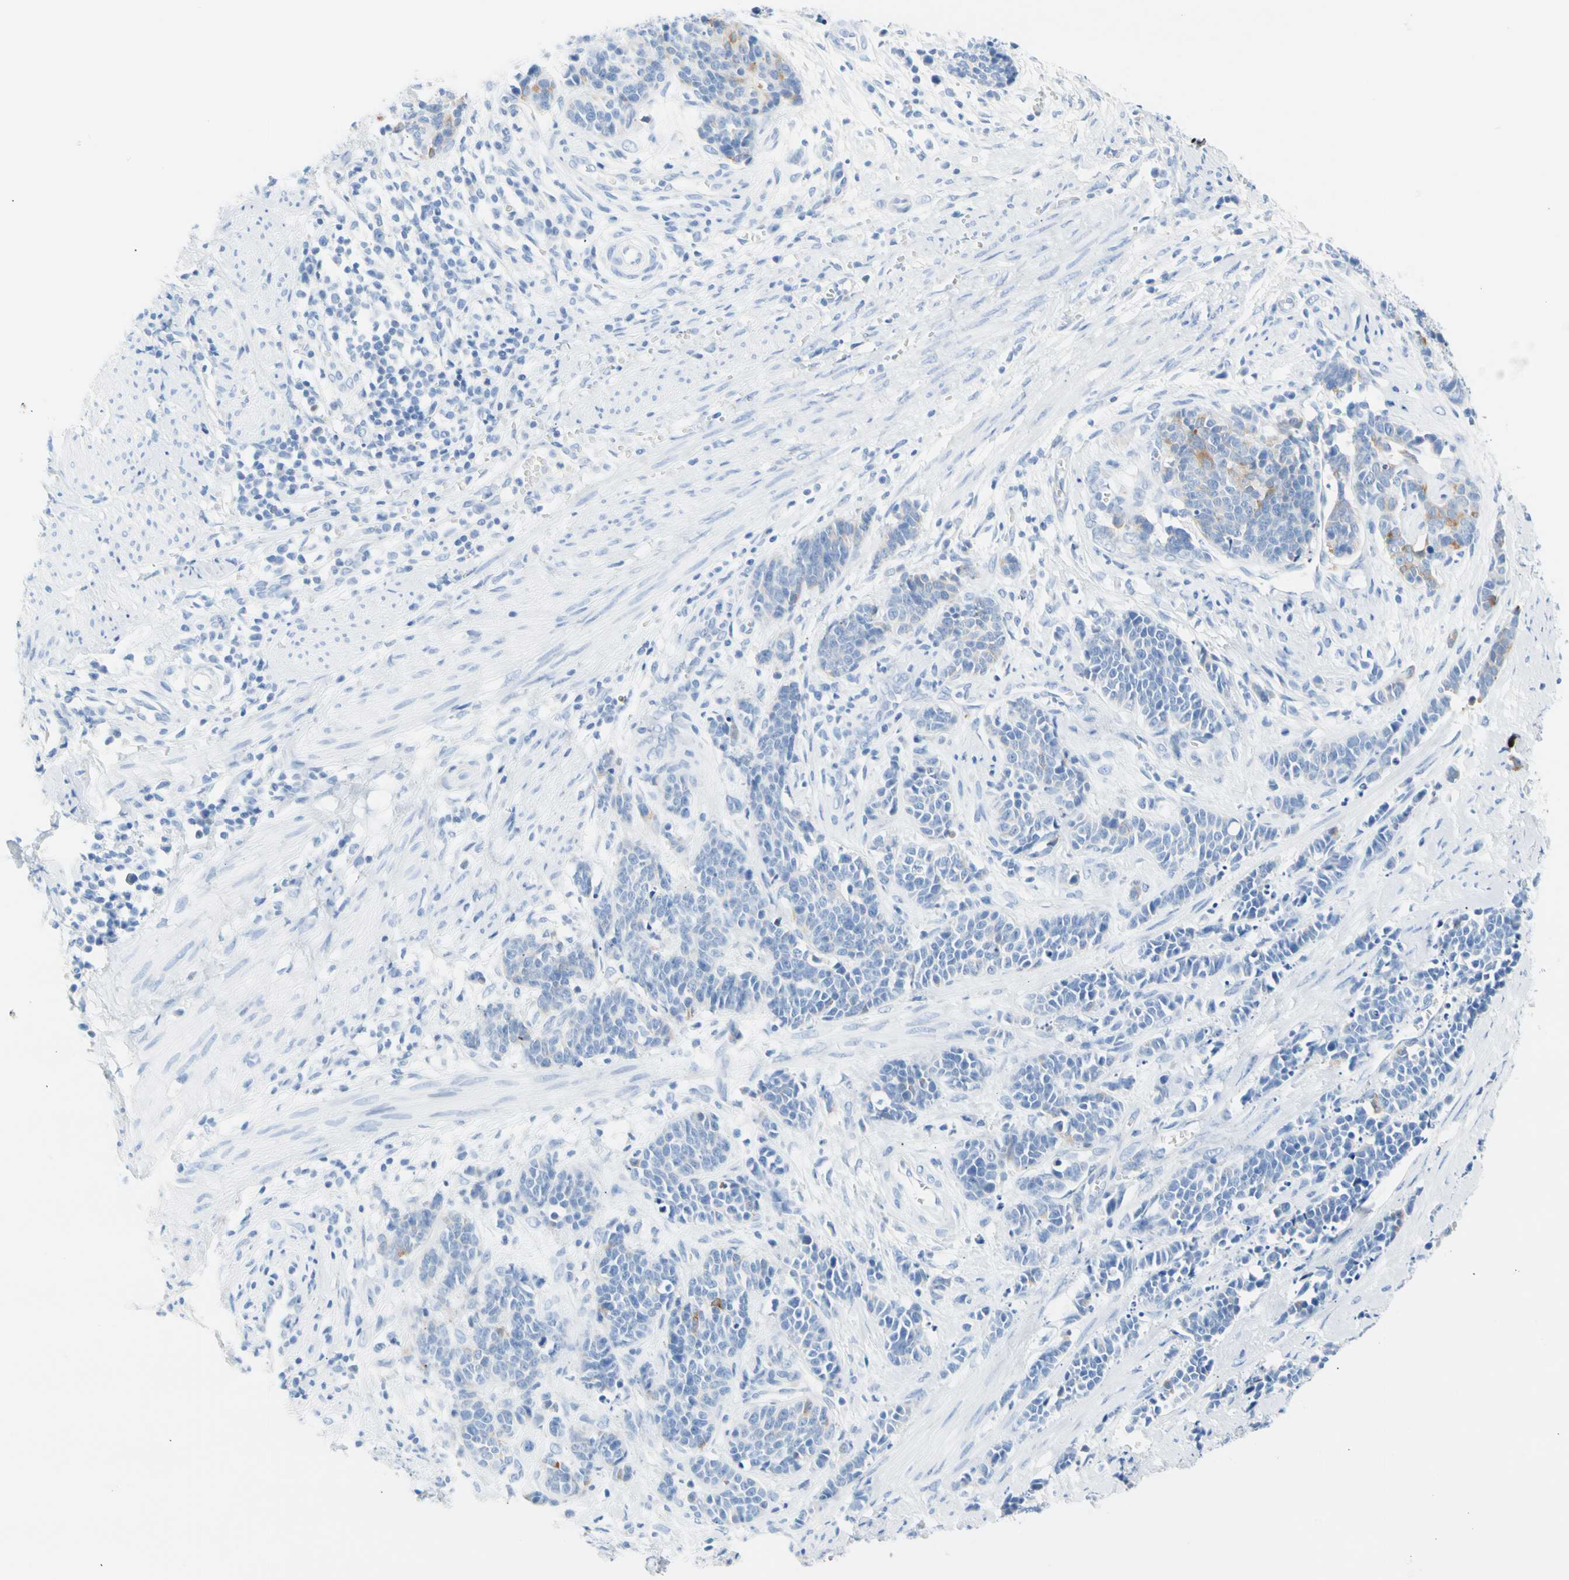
{"staining": {"intensity": "negative", "quantity": "none", "location": "none"}, "tissue": "cervical cancer", "cell_type": "Tumor cells", "image_type": "cancer", "snomed": [{"axis": "morphology", "description": "Squamous cell carcinoma, NOS"}, {"axis": "topography", "description": "Cervix"}], "caption": "The micrograph exhibits no staining of tumor cells in cervical cancer (squamous cell carcinoma).", "gene": "CEL", "patient": {"sex": "female", "age": 35}}